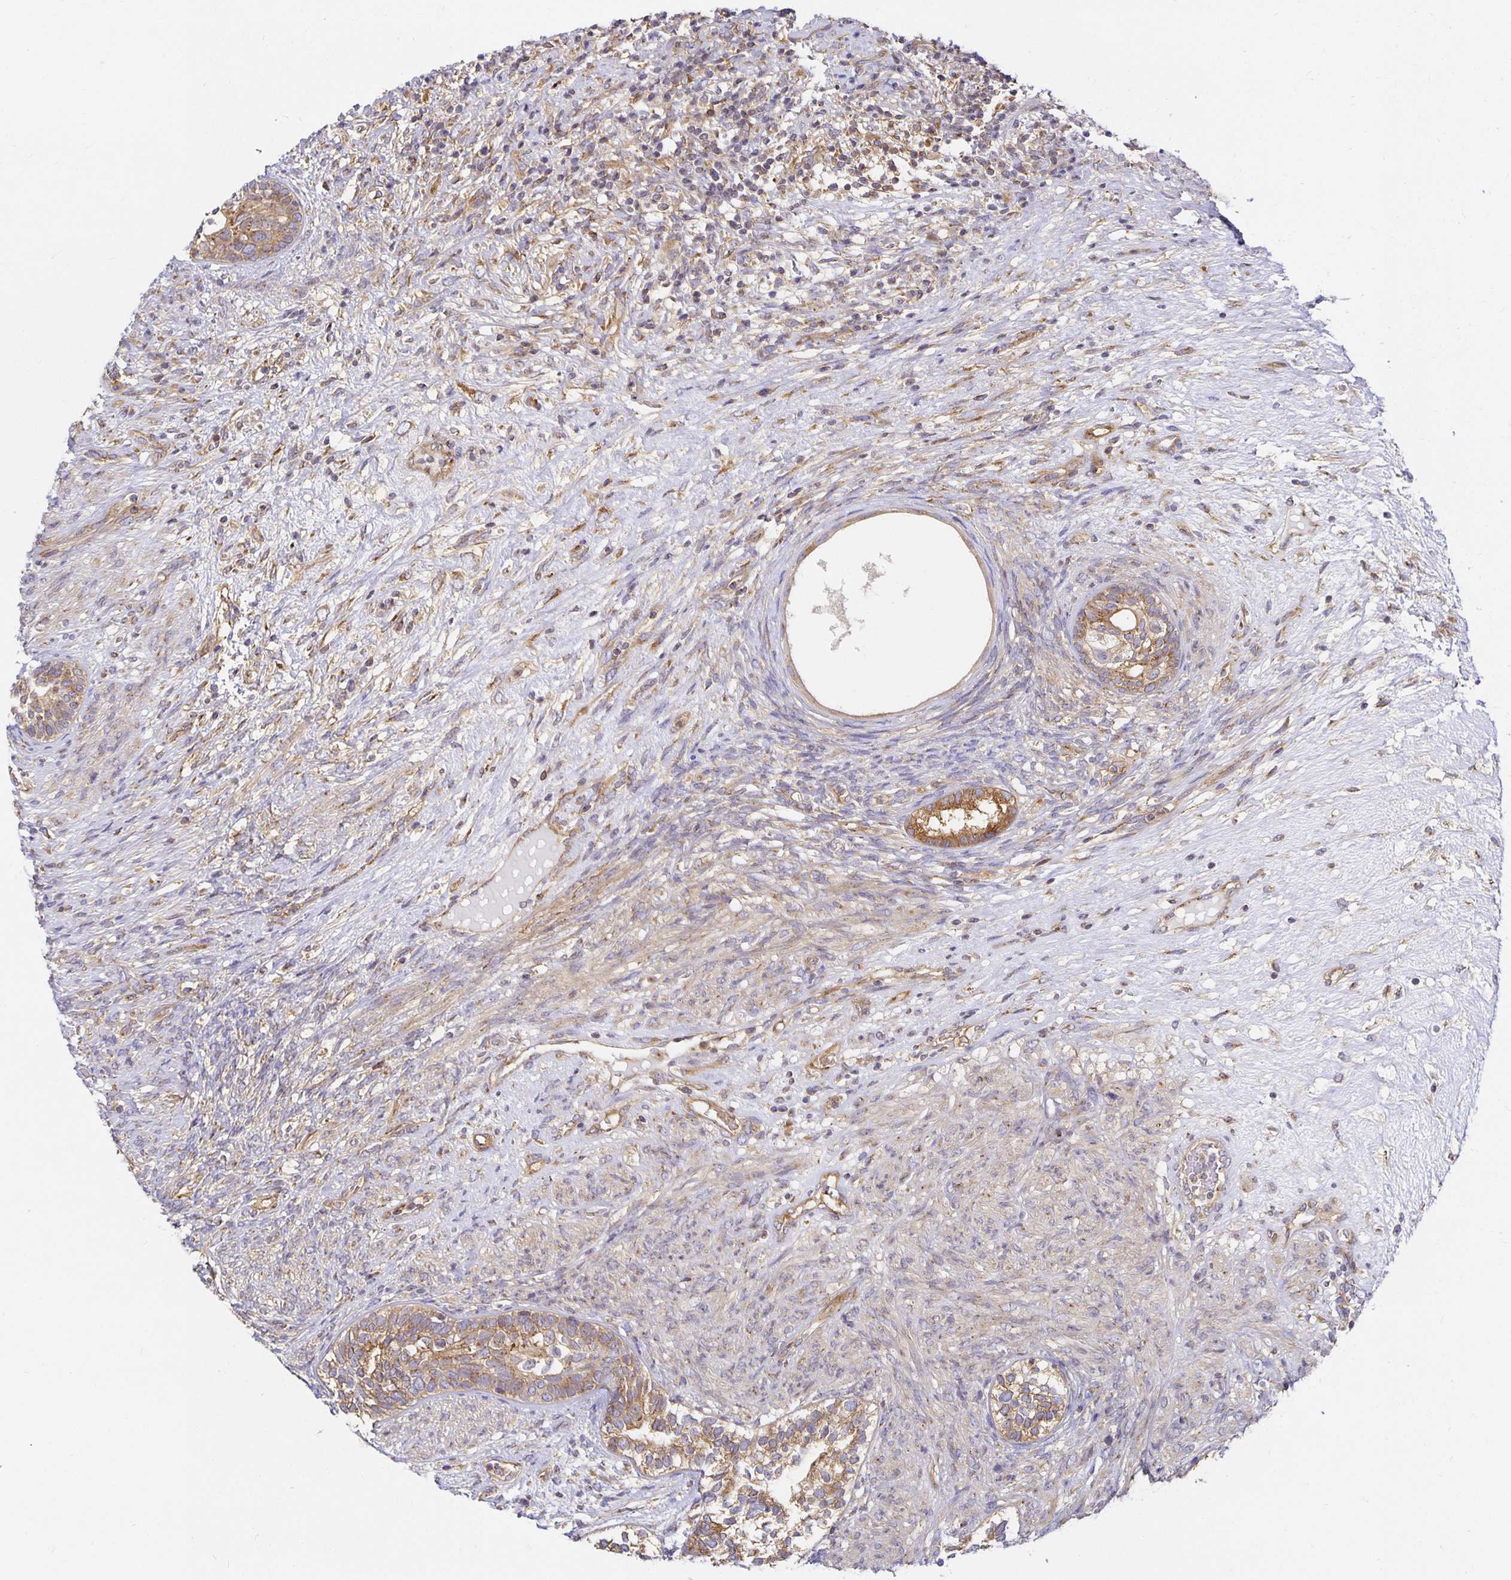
{"staining": {"intensity": "moderate", "quantity": ">75%", "location": "cytoplasmic/membranous"}, "tissue": "testis cancer", "cell_type": "Tumor cells", "image_type": "cancer", "snomed": [{"axis": "morphology", "description": "Seminoma, NOS"}, {"axis": "morphology", "description": "Carcinoma, Embryonal, NOS"}, {"axis": "topography", "description": "Testis"}], "caption": "Immunohistochemical staining of human testis cancer reveals medium levels of moderate cytoplasmic/membranous expression in about >75% of tumor cells. (brown staining indicates protein expression, while blue staining denotes nuclei).", "gene": "USO1", "patient": {"sex": "male", "age": 41}}